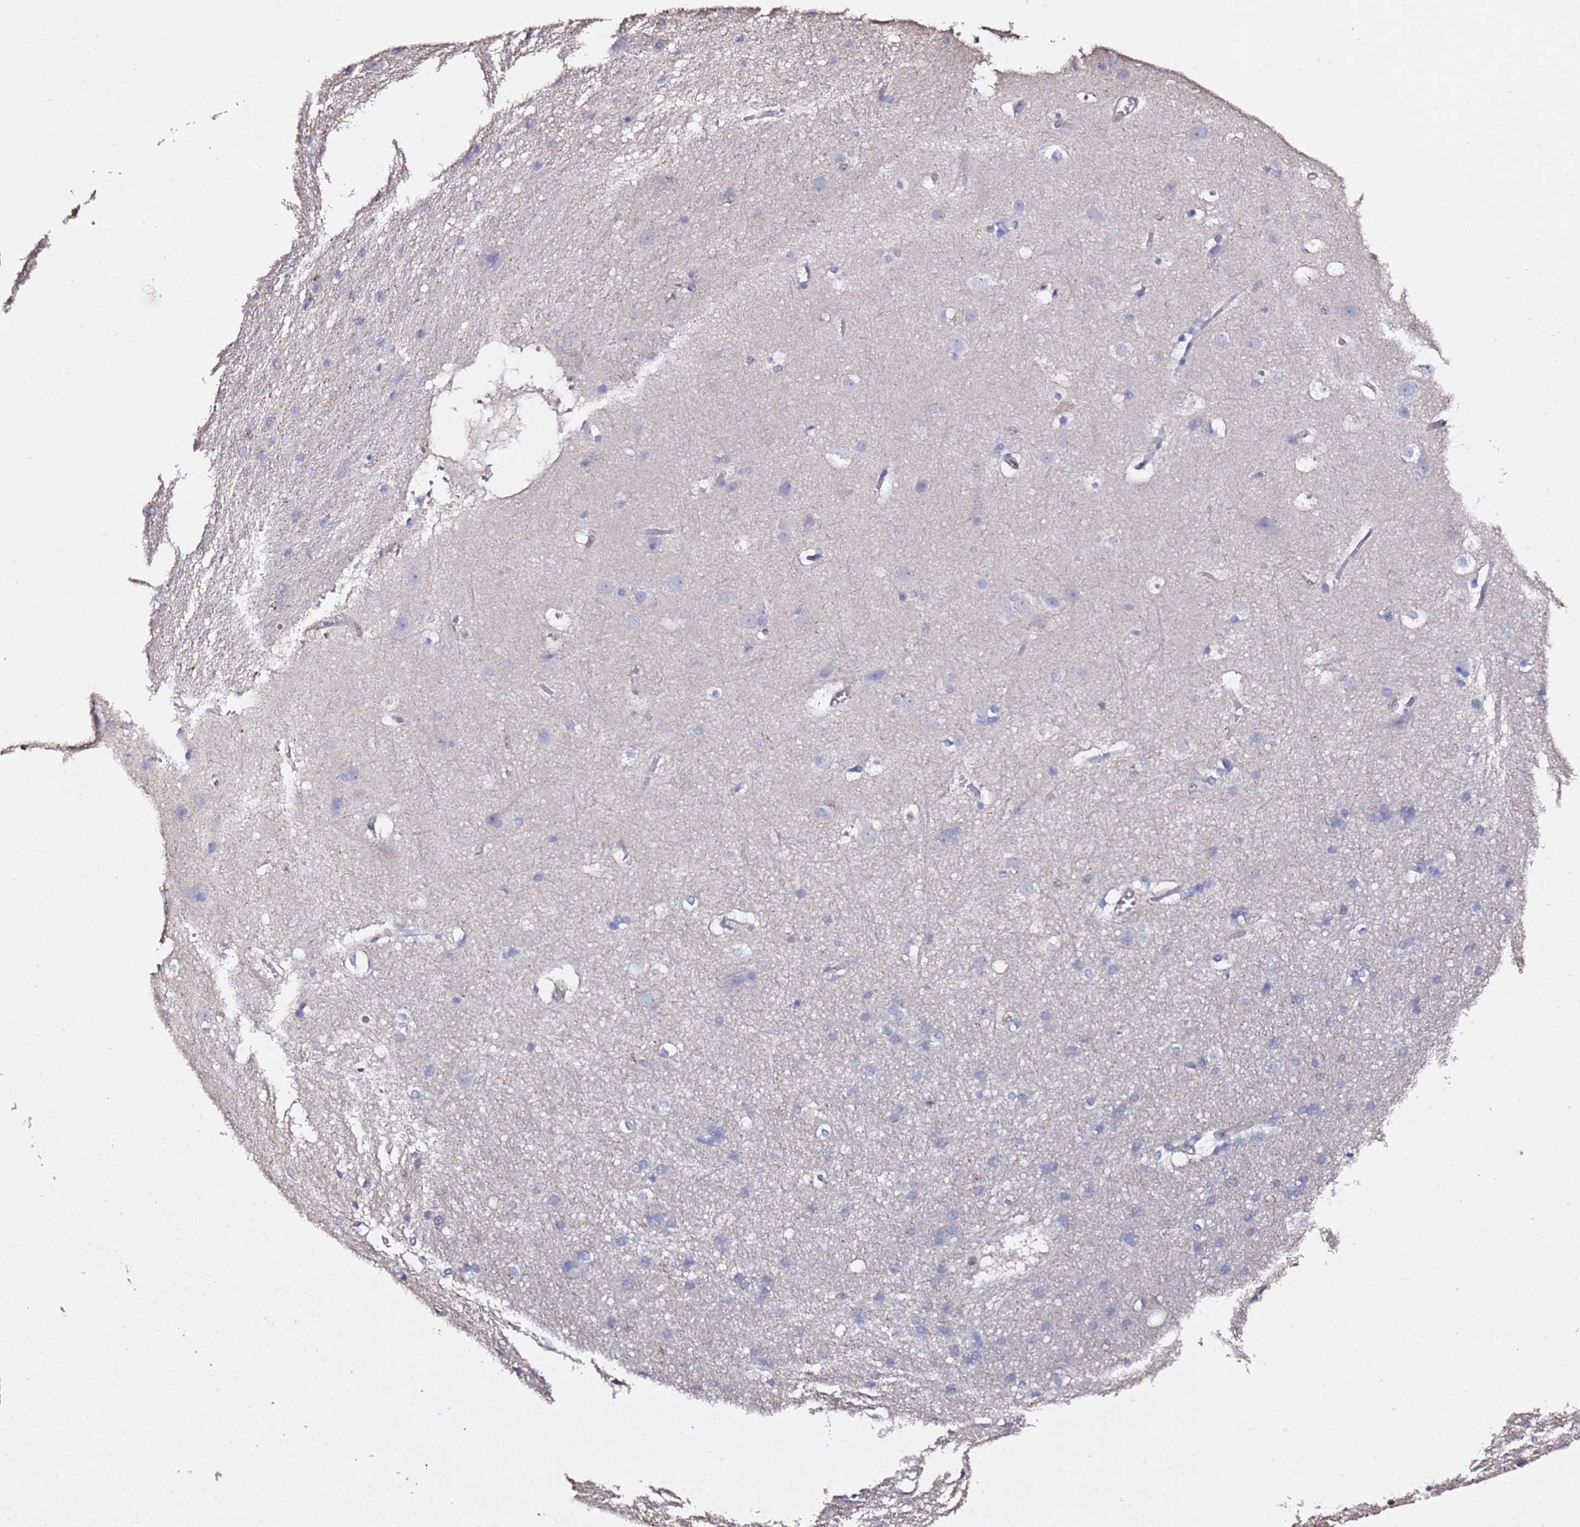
{"staining": {"intensity": "negative", "quantity": "none", "location": "none"}, "tissue": "cerebral cortex", "cell_type": "Endothelial cells", "image_type": "normal", "snomed": [{"axis": "morphology", "description": "Normal tissue, NOS"}, {"axis": "topography", "description": "Cerebral cortex"}], "caption": "Endothelial cells are negative for protein expression in benign human cerebral cortex. (DAB (3,3'-diaminobenzidine) IHC with hematoxylin counter stain).", "gene": "ZFP36L2", "patient": {"sex": "male", "age": 54}}